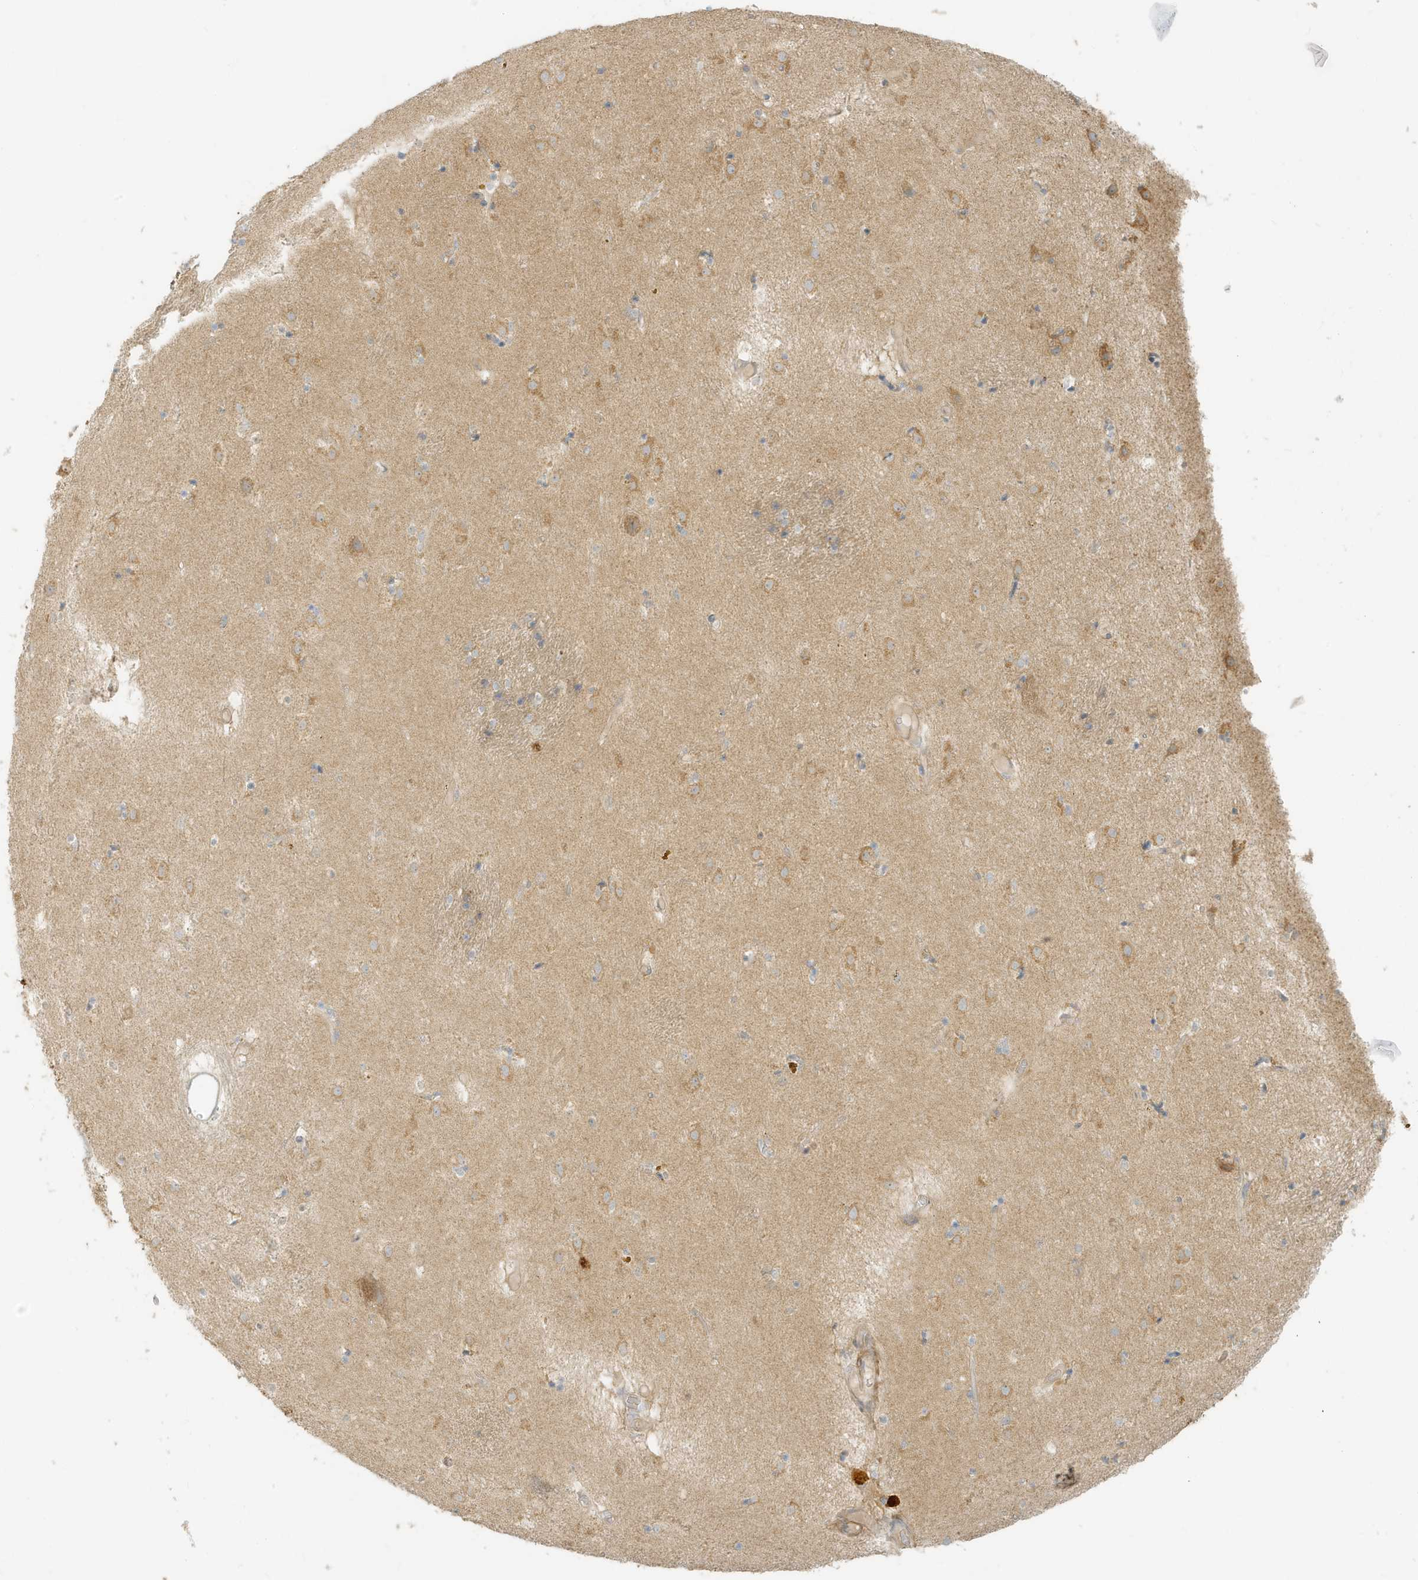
{"staining": {"intensity": "moderate", "quantity": "<25%", "location": "cytoplasmic/membranous"}, "tissue": "caudate", "cell_type": "Glial cells", "image_type": "normal", "snomed": [{"axis": "morphology", "description": "Normal tissue, NOS"}, {"axis": "topography", "description": "Lateral ventricle wall"}], "caption": "Moderate cytoplasmic/membranous protein staining is appreciated in about <25% of glial cells in caudate. The protein of interest is stained brown, and the nuclei are stained in blue (DAB (3,3'-diaminobenzidine) IHC with brightfield microscopy, high magnification).", "gene": "MCOLN1", "patient": {"sex": "male", "age": 70}}